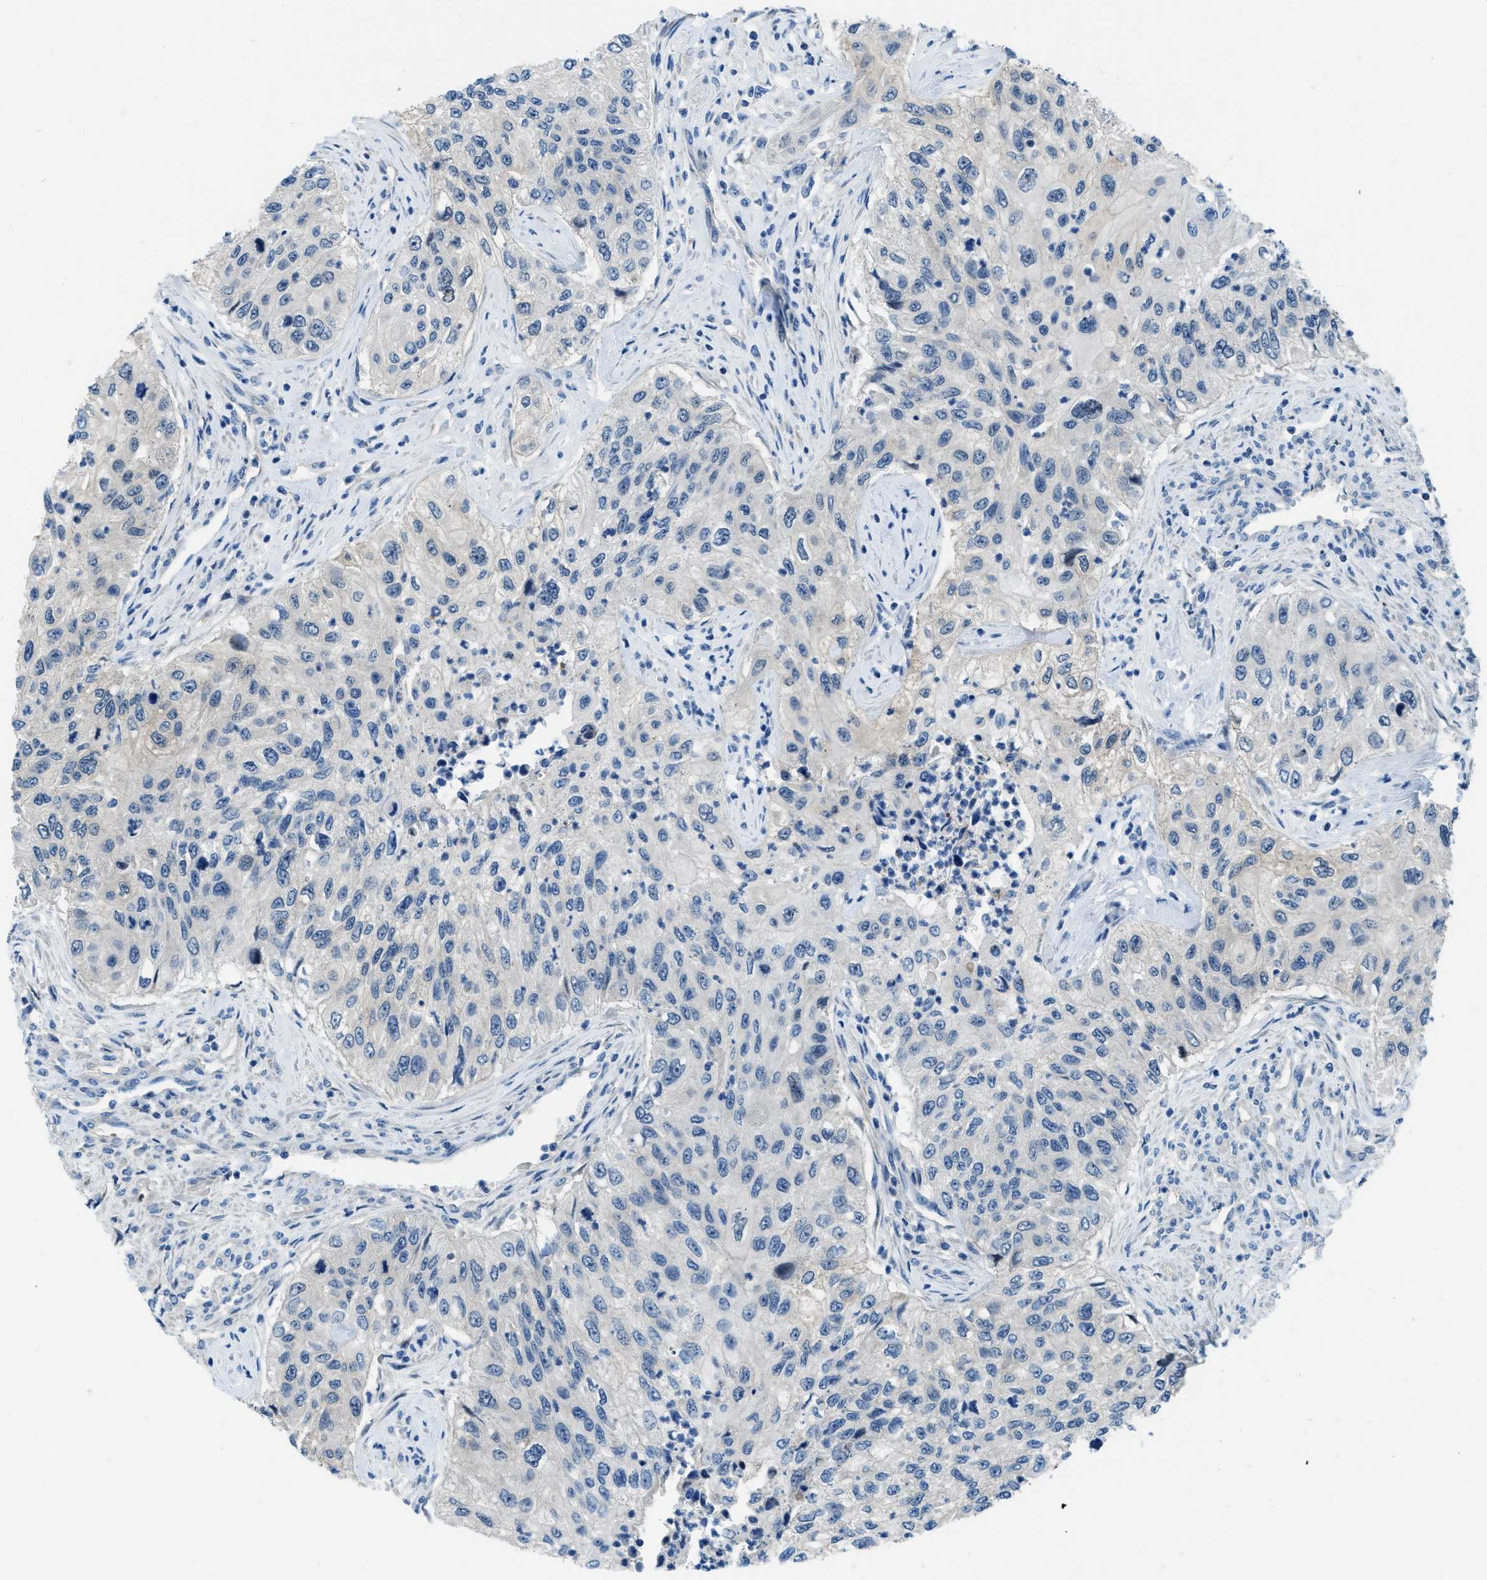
{"staining": {"intensity": "negative", "quantity": "none", "location": "none"}, "tissue": "urothelial cancer", "cell_type": "Tumor cells", "image_type": "cancer", "snomed": [{"axis": "morphology", "description": "Urothelial carcinoma, High grade"}, {"axis": "topography", "description": "Urinary bladder"}], "caption": "IHC histopathology image of neoplastic tissue: human urothelial cancer stained with DAB reveals no significant protein expression in tumor cells. The staining is performed using DAB (3,3'-diaminobenzidine) brown chromogen with nuclei counter-stained in using hematoxylin.", "gene": "PFKP", "patient": {"sex": "female", "age": 60}}